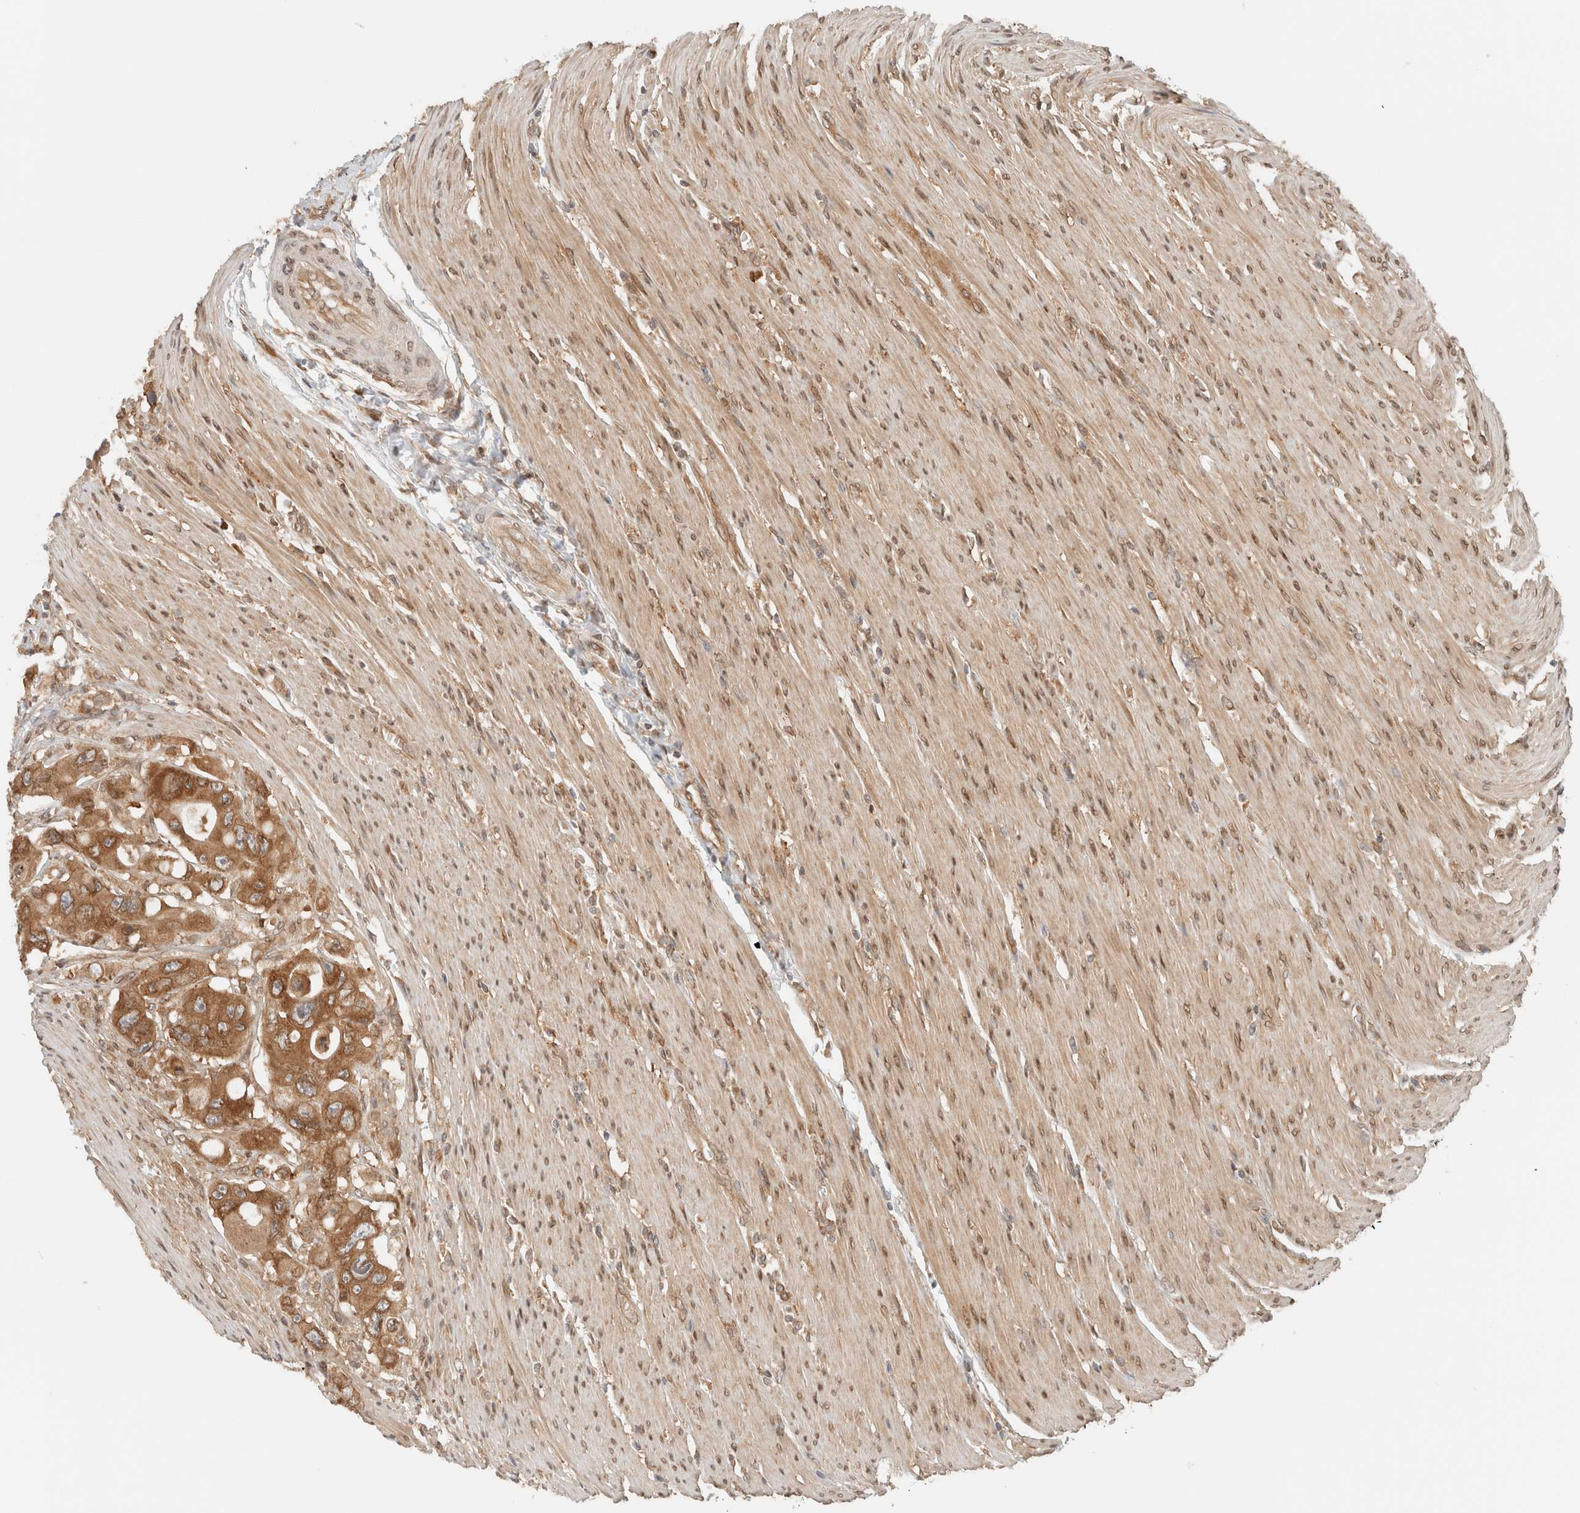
{"staining": {"intensity": "moderate", "quantity": ">75%", "location": "cytoplasmic/membranous"}, "tissue": "colorectal cancer", "cell_type": "Tumor cells", "image_type": "cancer", "snomed": [{"axis": "morphology", "description": "Adenocarcinoma, NOS"}, {"axis": "topography", "description": "Colon"}], "caption": "This histopathology image displays immunohistochemistry staining of human colorectal cancer, with medium moderate cytoplasmic/membranous expression in about >75% of tumor cells.", "gene": "ARFGEF2", "patient": {"sex": "female", "age": 46}}